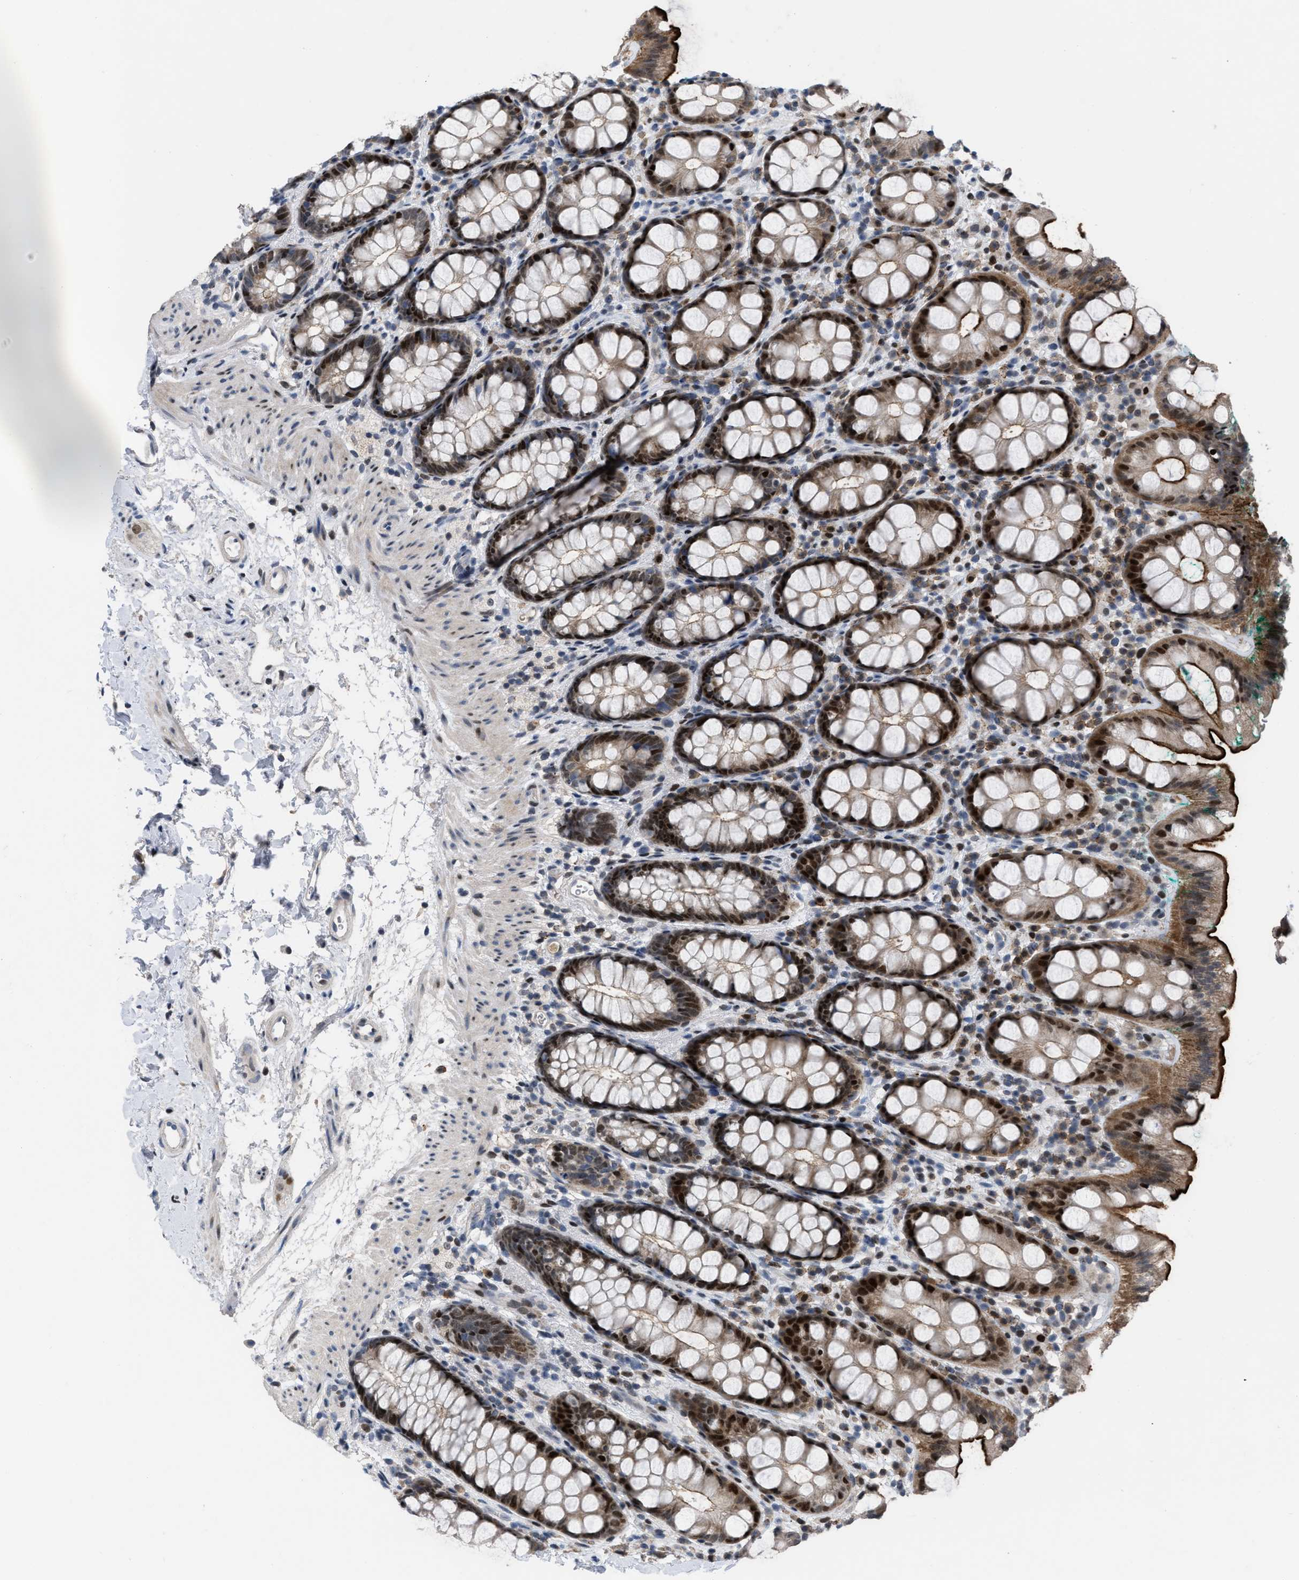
{"staining": {"intensity": "strong", "quantity": "25%-75%", "location": "cytoplasmic/membranous,nuclear"}, "tissue": "rectum", "cell_type": "Glandular cells", "image_type": "normal", "snomed": [{"axis": "morphology", "description": "Normal tissue, NOS"}, {"axis": "topography", "description": "Rectum"}], "caption": "Glandular cells exhibit strong cytoplasmic/membranous,nuclear staining in about 25%-75% of cells in benign rectum. (Brightfield microscopy of DAB IHC at high magnification).", "gene": "SETDB1", "patient": {"sex": "female", "age": 65}}